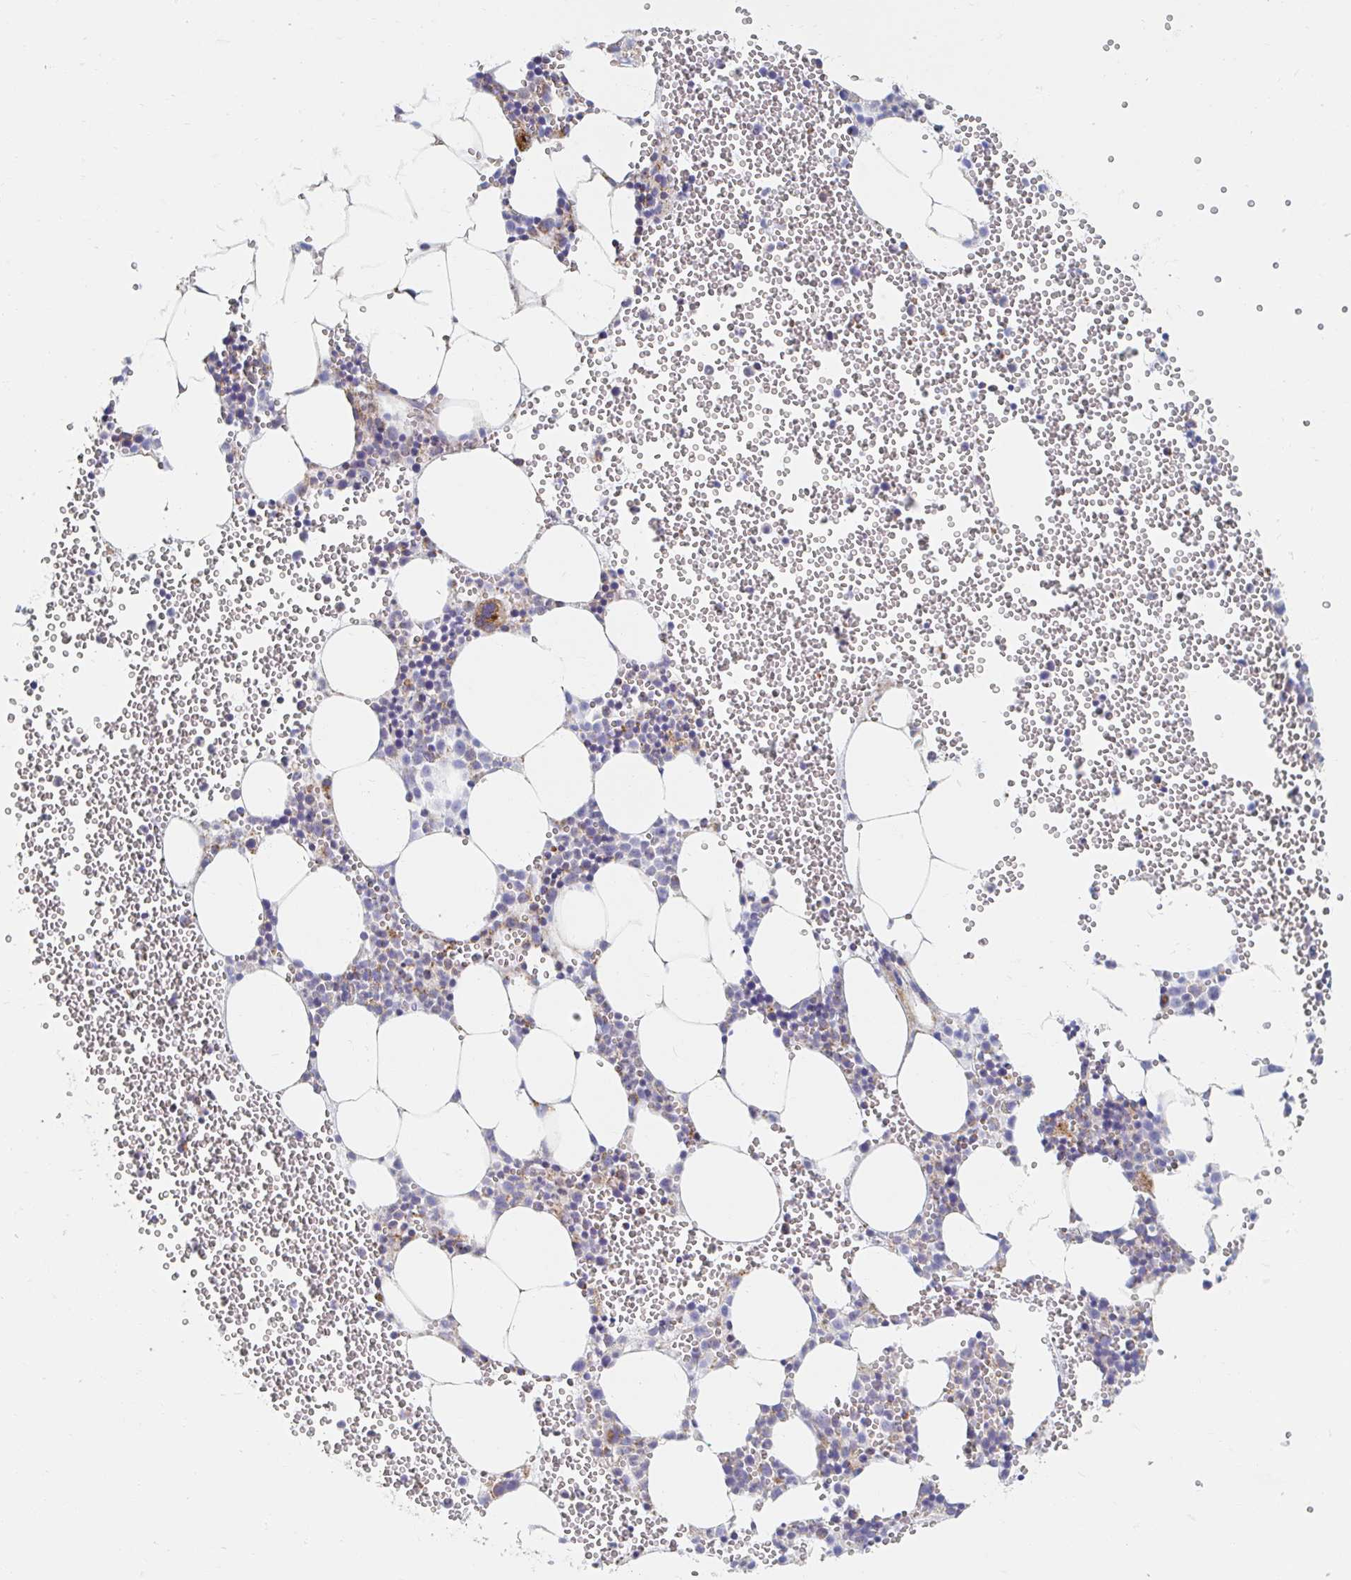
{"staining": {"intensity": "weak", "quantity": "<25%", "location": "cytoplasmic/membranous"}, "tissue": "bone marrow", "cell_type": "Hematopoietic cells", "image_type": "normal", "snomed": [{"axis": "morphology", "description": "Normal tissue, NOS"}, {"axis": "topography", "description": "Bone marrow"}], "caption": "High power microscopy micrograph of an immunohistochemistry (IHC) photomicrograph of unremarkable bone marrow, revealing no significant staining in hematopoietic cells.", "gene": "MAVS", "patient": {"sex": "female", "age": 80}}